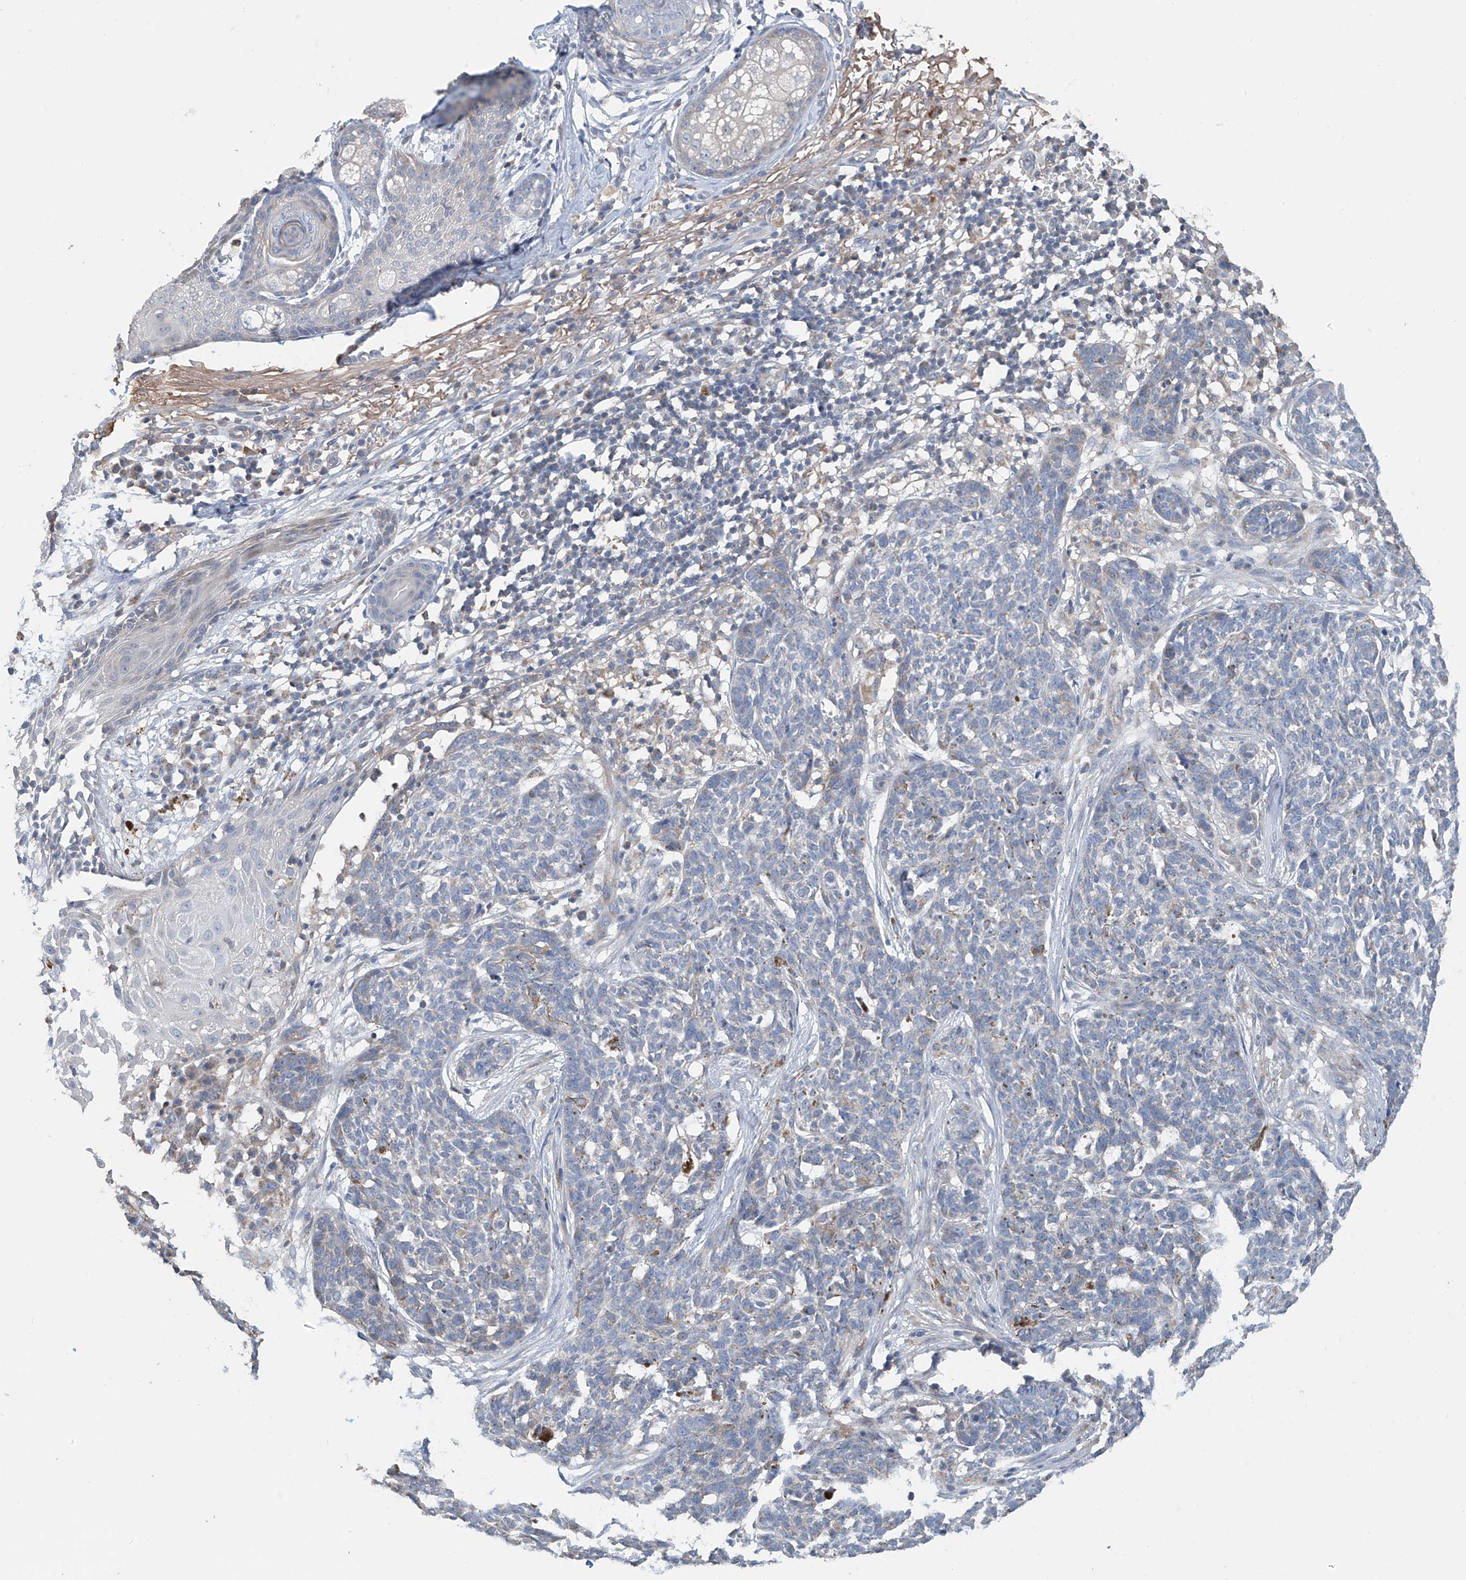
{"staining": {"intensity": "negative", "quantity": "none", "location": "none"}, "tissue": "skin cancer", "cell_type": "Tumor cells", "image_type": "cancer", "snomed": [{"axis": "morphology", "description": "Basal cell carcinoma"}, {"axis": "topography", "description": "Skin"}], "caption": "This is an immunohistochemistry micrograph of human basal cell carcinoma (skin). There is no expression in tumor cells.", "gene": "SYN3", "patient": {"sex": "male", "age": 85}}